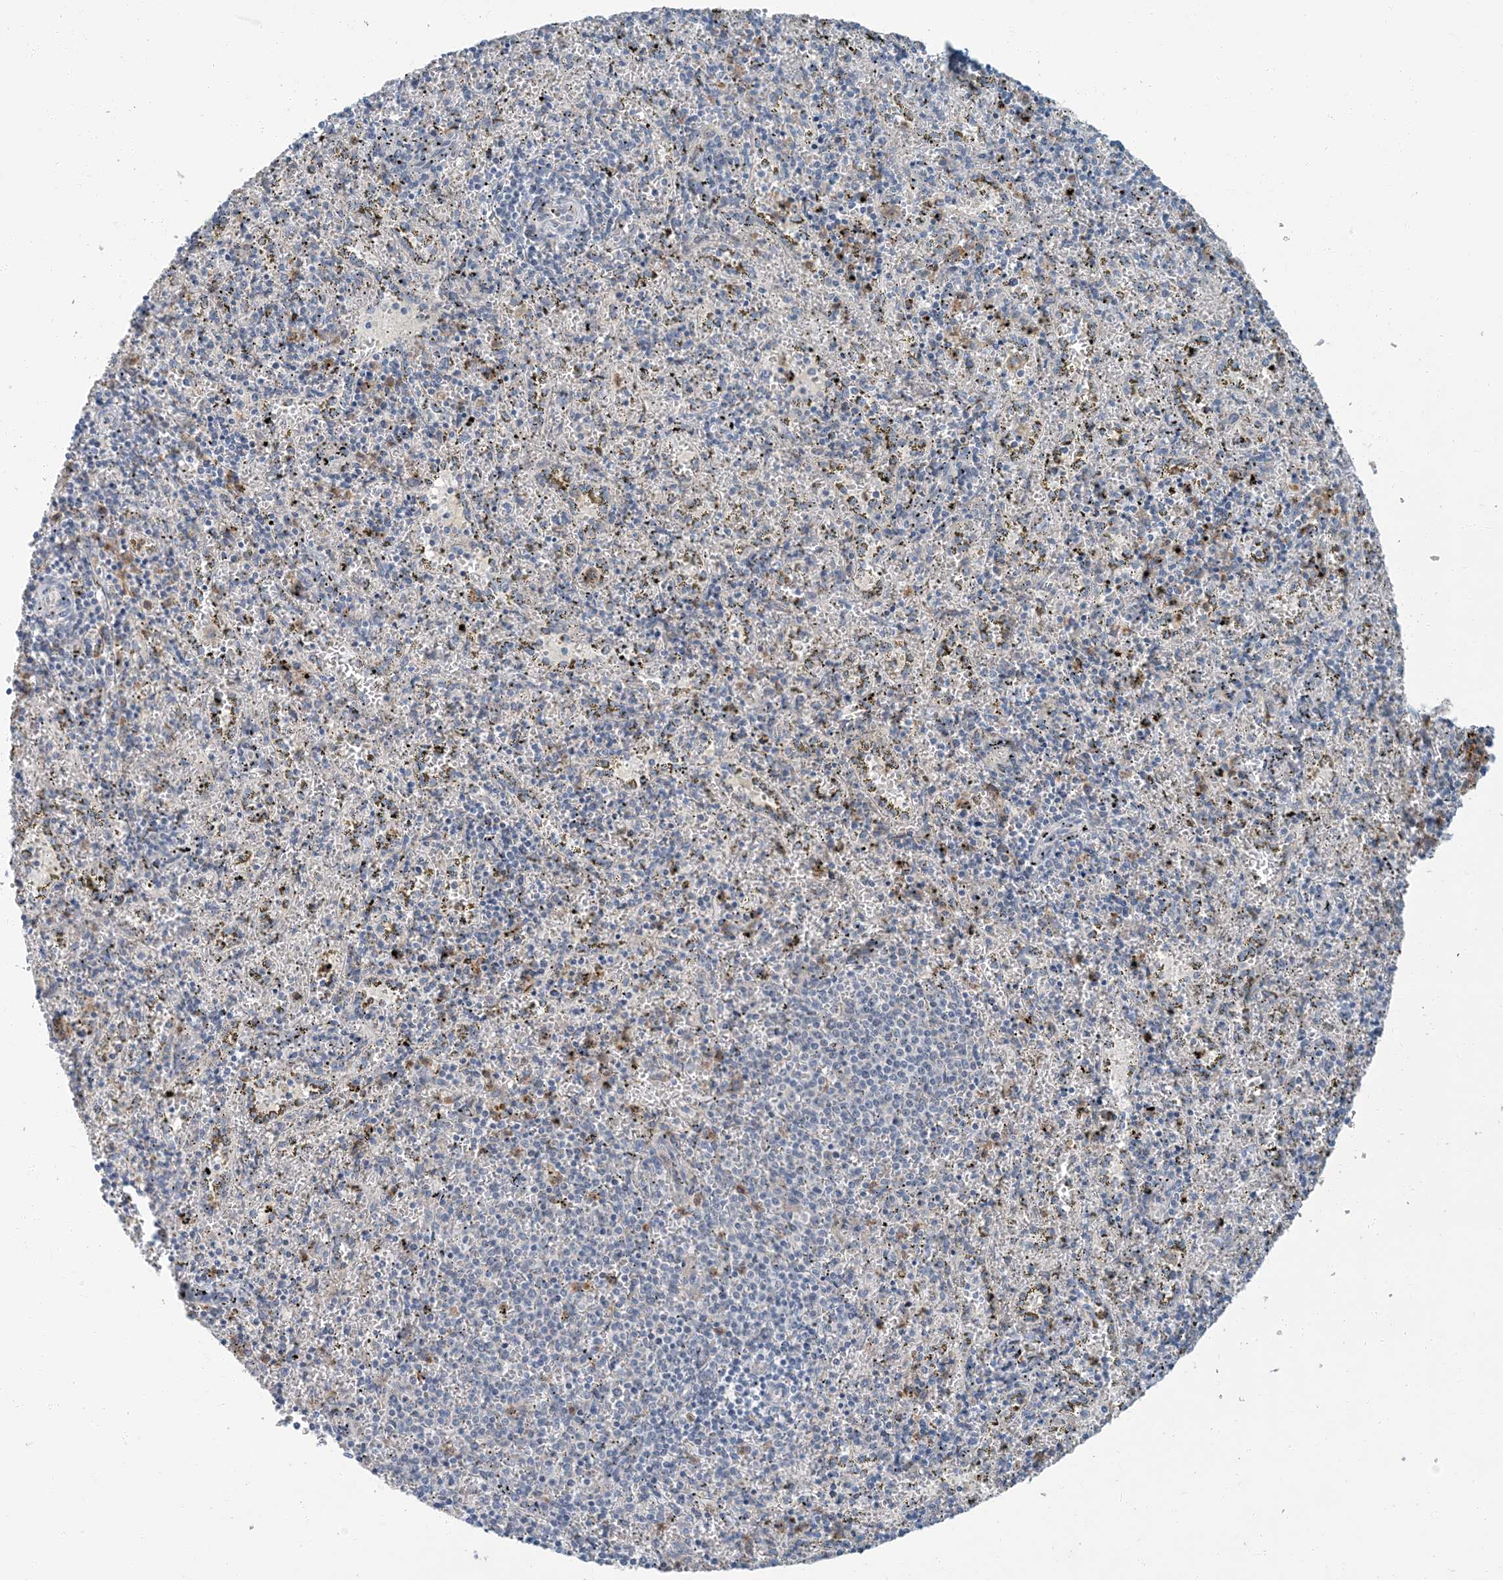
{"staining": {"intensity": "moderate", "quantity": "25%-75%", "location": "cytoplasmic/membranous"}, "tissue": "spleen", "cell_type": "Cells in red pulp", "image_type": "normal", "snomed": [{"axis": "morphology", "description": "Normal tissue, NOS"}, {"axis": "topography", "description": "Spleen"}], "caption": "Immunohistochemical staining of unremarkable spleen reveals medium levels of moderate cytoplasmic/membranous expression in approximately 25%-75% of cells in red pulp. (brown staining indicates protein expression, while blue staining denotes nuclei).", "gene": "EPHA4", "patient": {"sex": "male", "age": 11}}